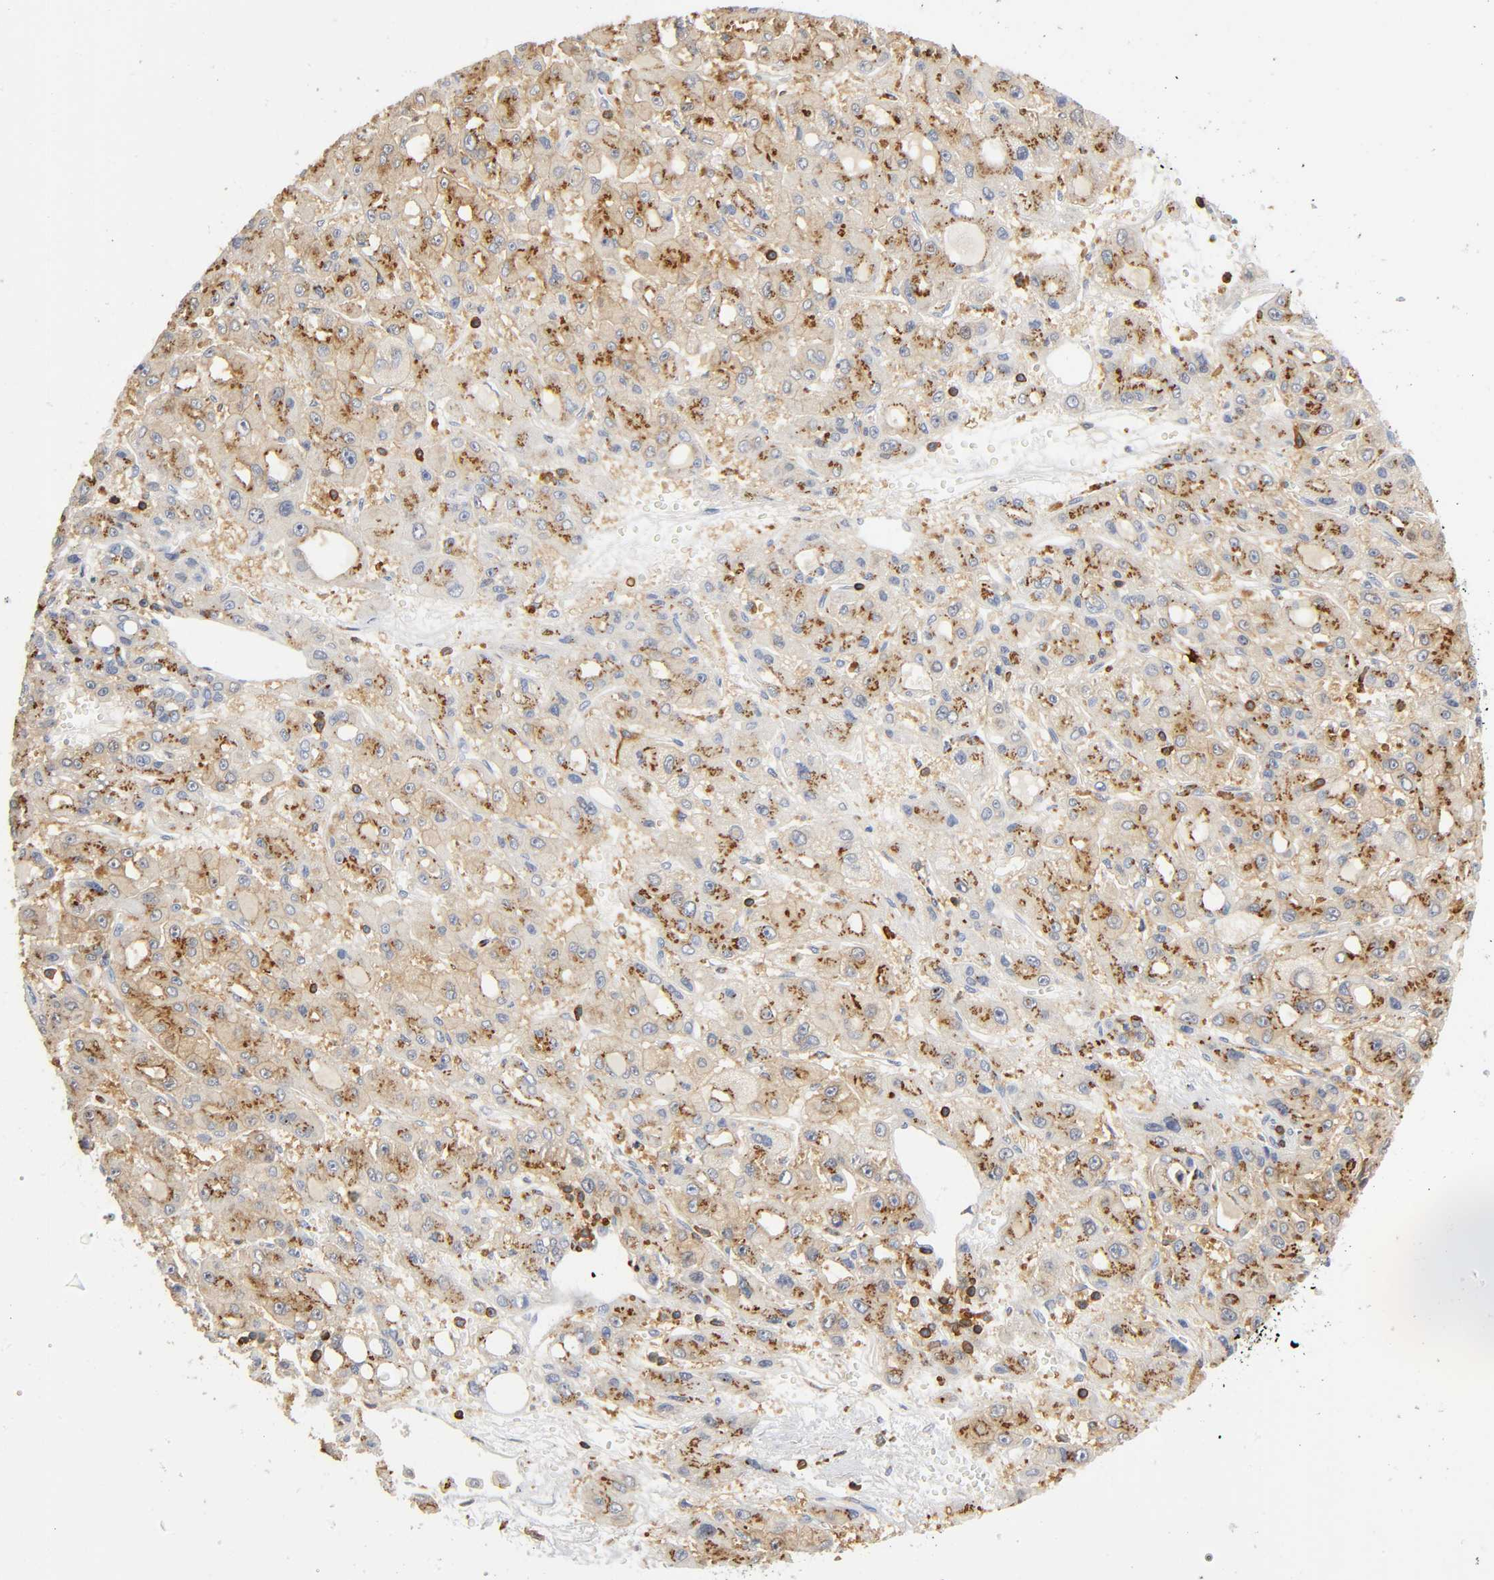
{"staining": {"intensity": "moderate", "quantity": ">75%", "location": "cytoplasmic/membranous"}, "tissue": "liver cancer", "cell_type": "Tumor cells", "image_type": "cancer", "snomed": [{"axis": "morphology", "description": "Carcinoma, Hepatocellular, NOS"}, {"axis": "topography", "description": "Liver"}], "caption": "The immunohistochemical stain shows moderate cytoplasmic/membranous positivity in tumor cells of liver cancer tissue. Ihc stains the protein of interest in brown and the nuclei are stained blue.", "gene": "CAPN10", "patient": {"sex": "male", "age": 55}}